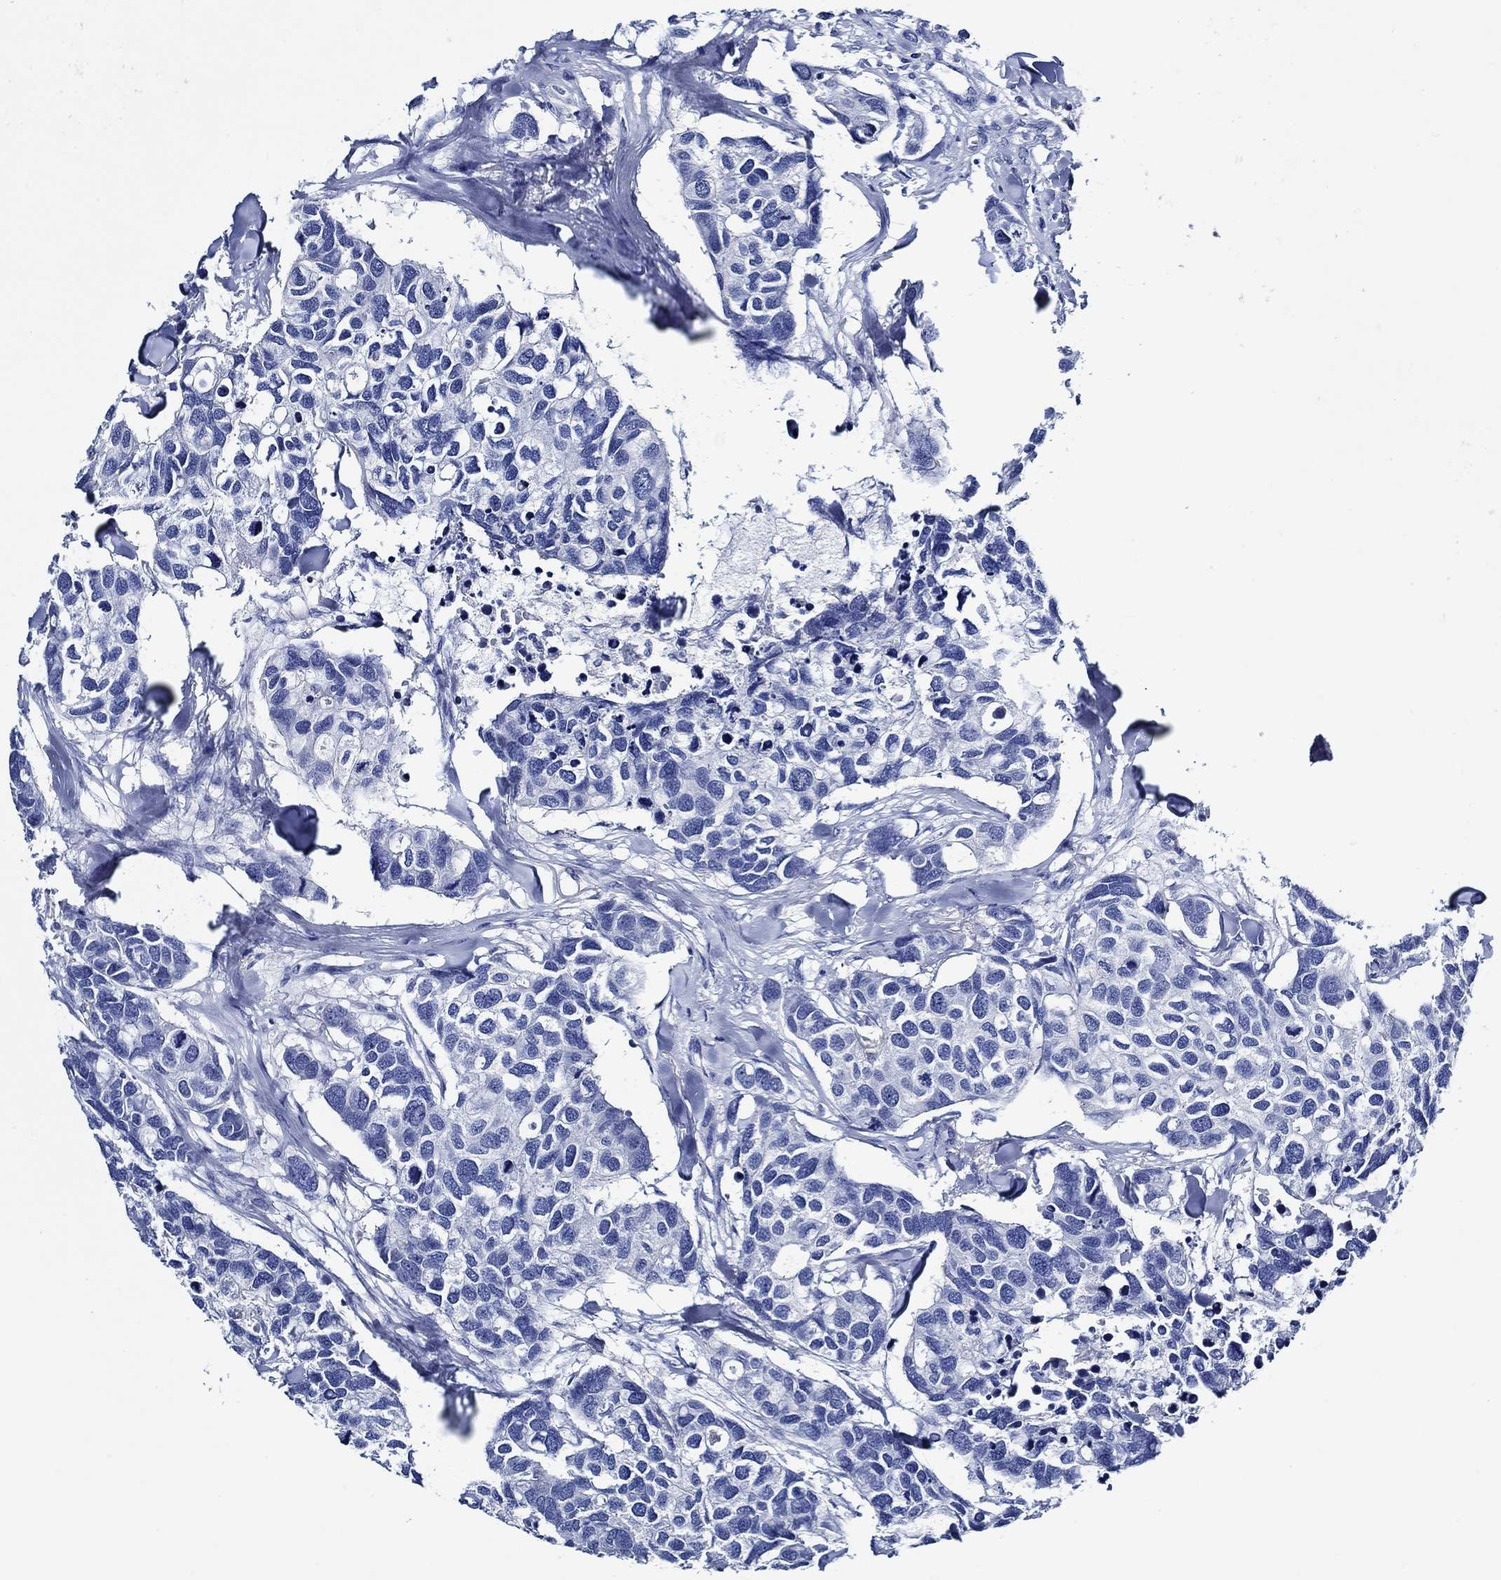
{"staining": {"intensity": "negative", "quantity": "none", "location": "none"}, "tissue": "breast cancer", "cell_type": "Tumor cells", "image_type": "cancer", "snomed": [{"axis": "morphology", "description": "Duct carcinoma"}, {"axis": "topography", "description": "Breast"}], "caption": "IHC of human breast cancer (intraductal carcinoma) shows no expression in tumor cells.", "gene": "WDR62", "patient": {"sex": "female", "age": 83}}